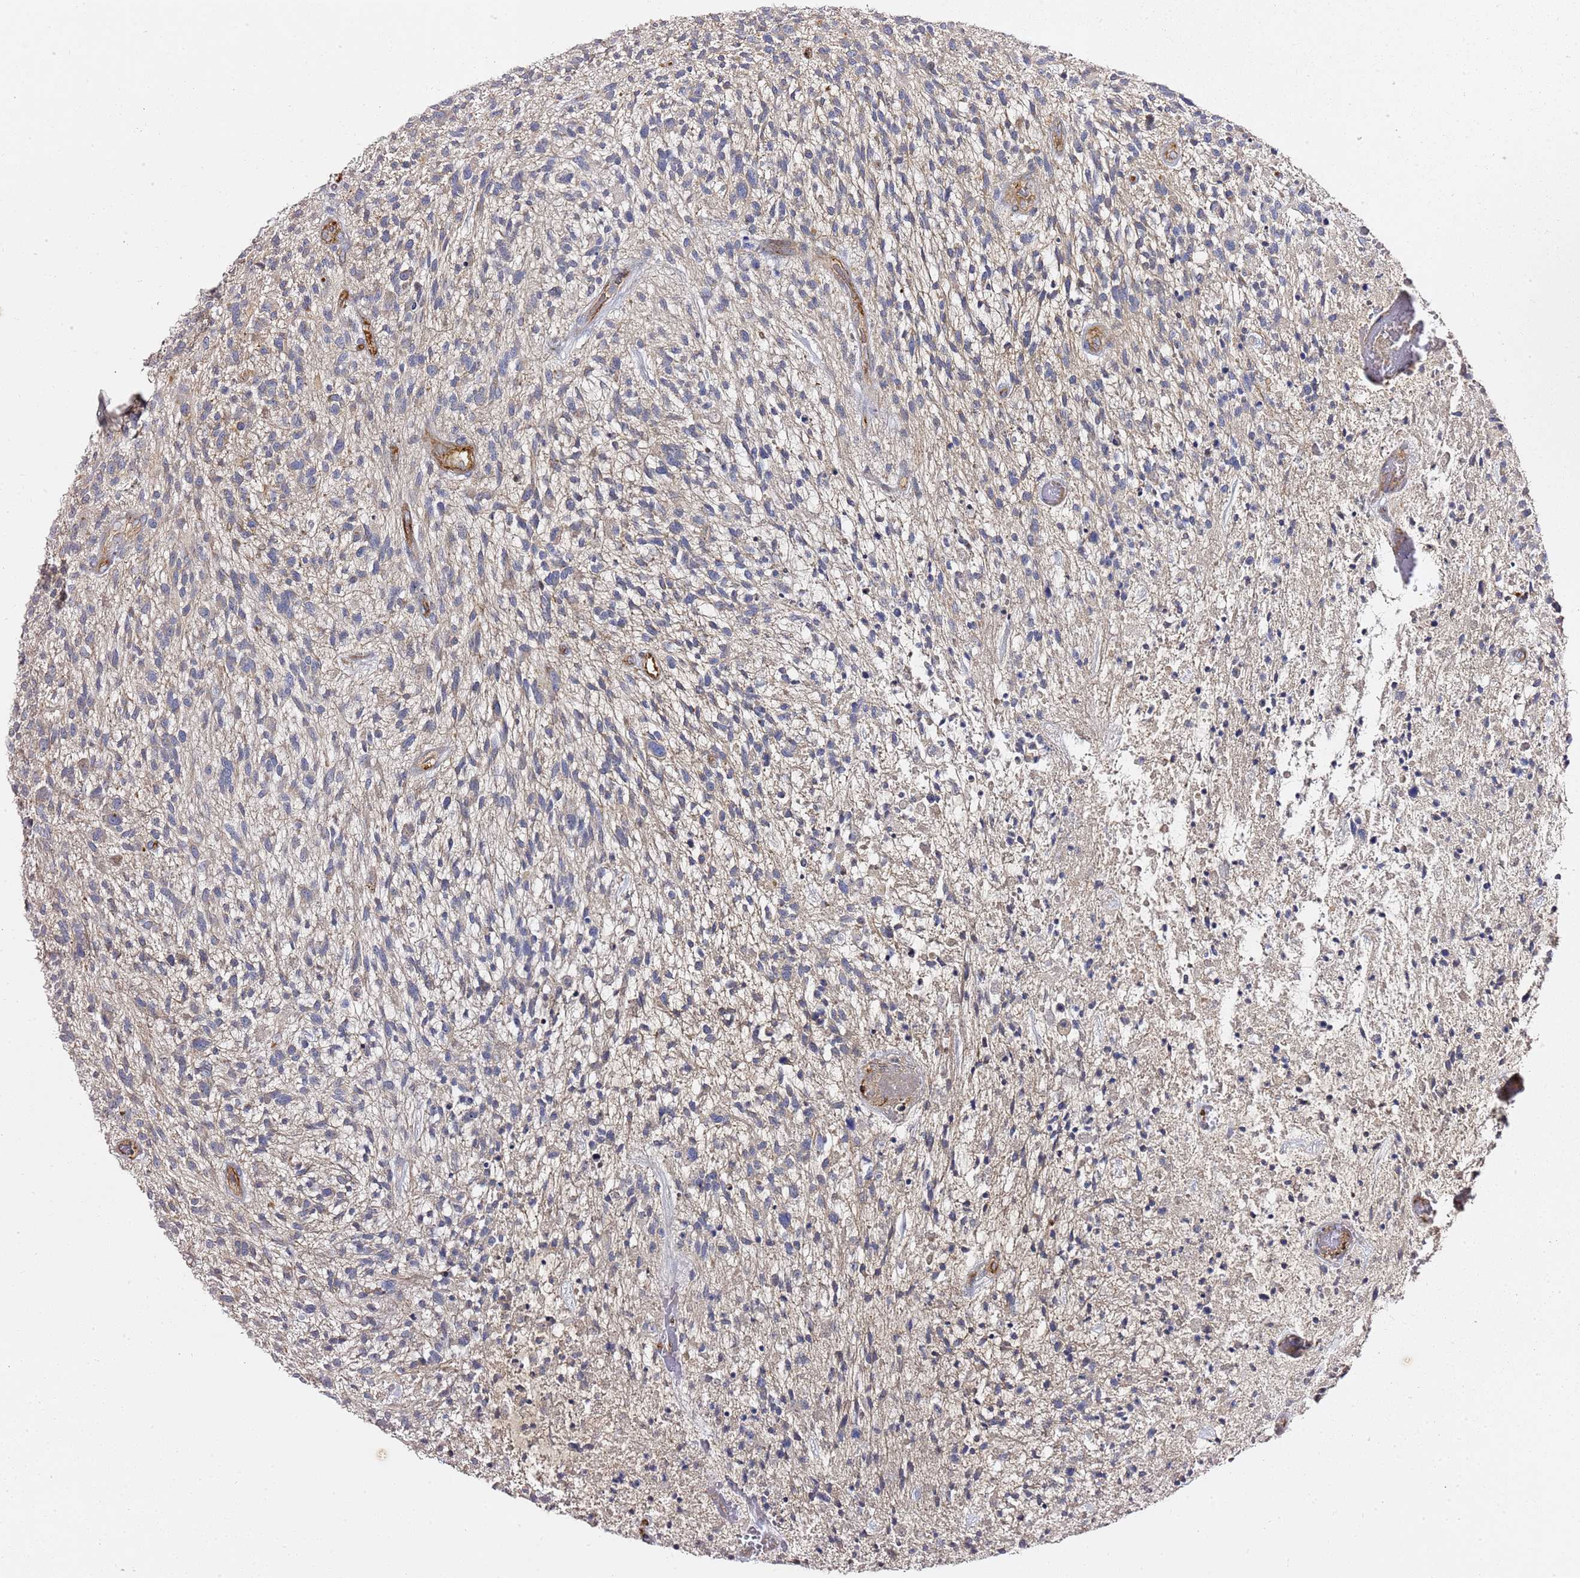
{"staining": {"intensity": "negative", "quantity": "none", "location": "none"}, "tissue": "glioma", "cell_type": "Tumor cells", "image_type": "cancer", "snomed": [{"axis": "morphology", "description": "Glioma, malignant, High grade"}, {"axis": "topography", "description": "Brain"}], "caption": "Immunohistochemical staining of glioma displays no significant staining in tumor cells.", "gene": "EPS8L1", "patient": {"sex": "male", "age": 47}}